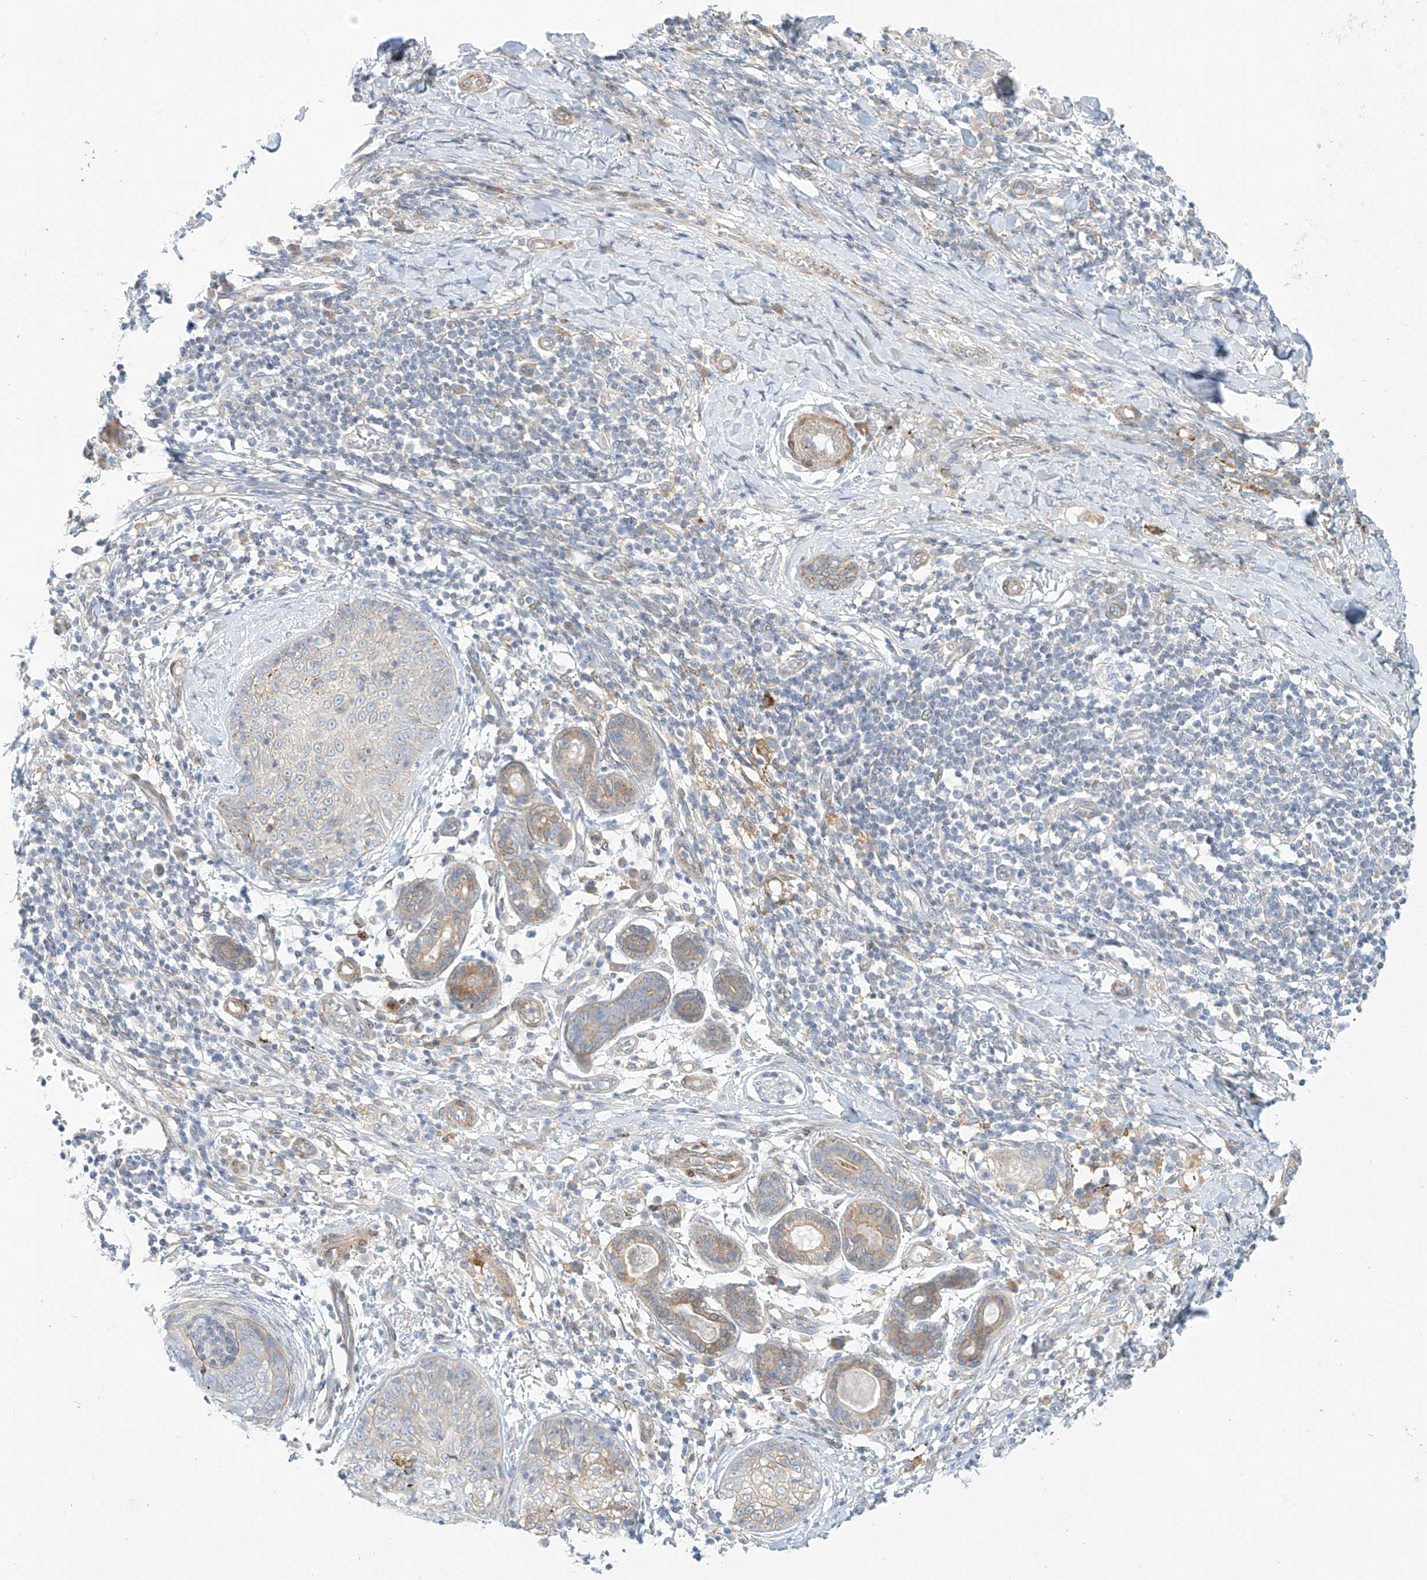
{"staining": {"intensity": "weak", "quantity": "25%-75%", "location": "cytoplasmic/membranous"}, "tissue": "skin cancer", "cell_type": "Tumor cells", "image_type": "cancer", "snomed": [{"axis": "morphology", "description": "Squamous cell carcinoma, NOS"}, {"axis": "topography", "description": "Skin"}], "caption": "Protein expression by immunohistochemistry displays weak cytoplasmic/membranous staining in about 25%-75% of tumor cells in skin cancer.", "gene": "PCYOX1", "patient": {"sex": "female", "age": 88}}